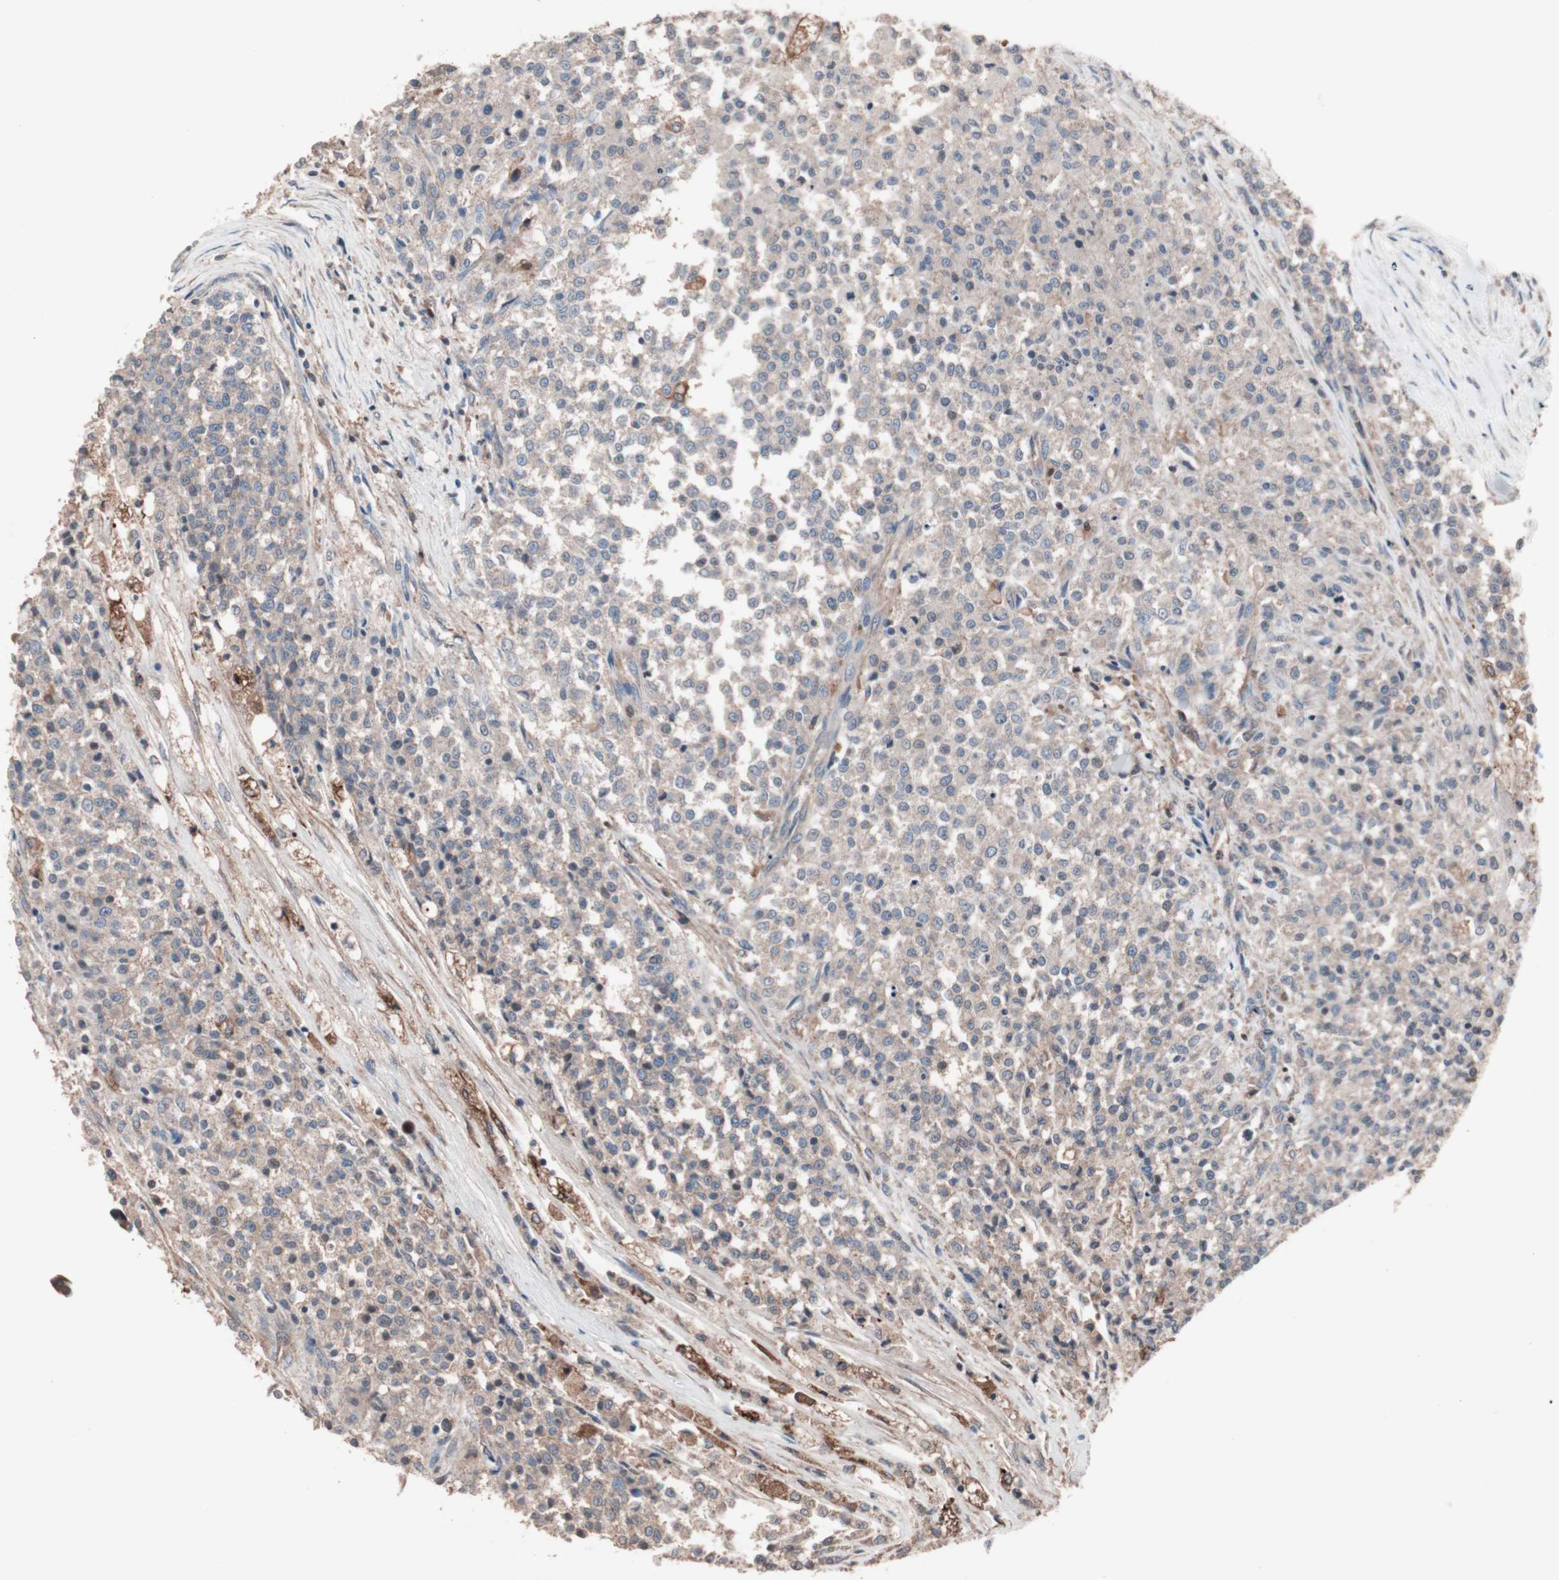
{"staining": {"intensity": "weak", "quantity": "25%-75%", "location": "cytoplasmic/membranous"}, "tissue": "testis cancer", "cell_type": "Tumor cells", "image_type": "cancer", "snomed": [{"axis": "morphology", "description": "Seminoma, NOS"}, {"axis": "topography", "description": "Testis"}], "caption": "Tumor cells display low levels of weak cytoplasmic/membranous positivity in about 25%-75% of cells in testis cancer (seminoma).", "gene": "ATG7", "patient": {"sex": "male", "age": 59}}